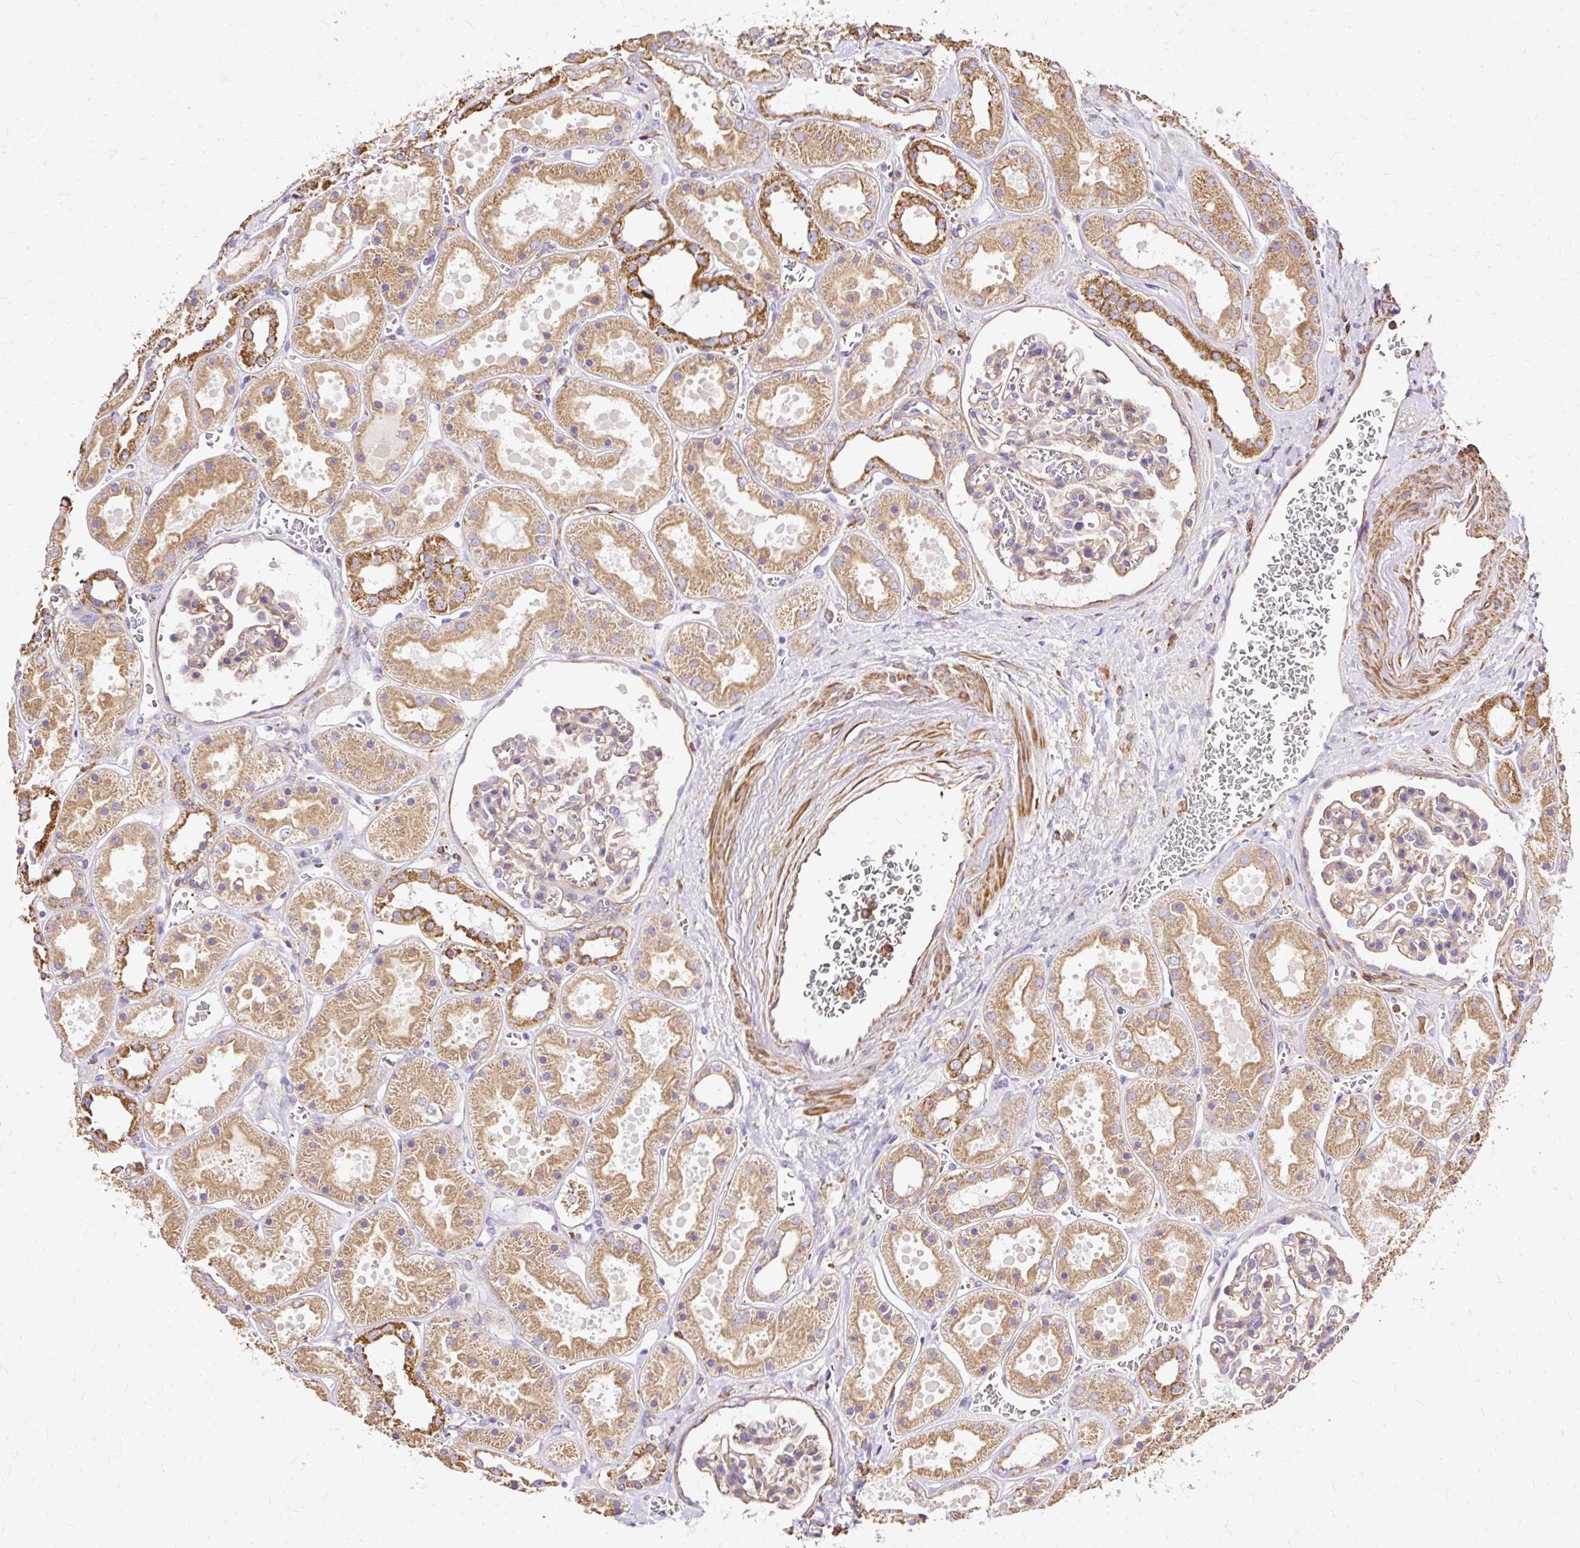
{"staining": {"intensity": "negative", "quantity": "none", "location": "none"}, "tissue": "kidney", "cell_type": "Cells in glomeruli", "image_type": "normal", "snomed": [{"axis": "morphology", "description": "Normal tissue, NOS"}, {"axis": "topography", "description": "Kidney"}], "caption": "Cells in glomeruli are negative for protein expression in benign human kidney. Brightfield microscopy of immunohistochemistry (IHC) stained with DAB (brown) and hematoxylin (blue), captured at high magnification.", "gene": "KLHL11", "patient": {"sex": "female", "age": 41}}